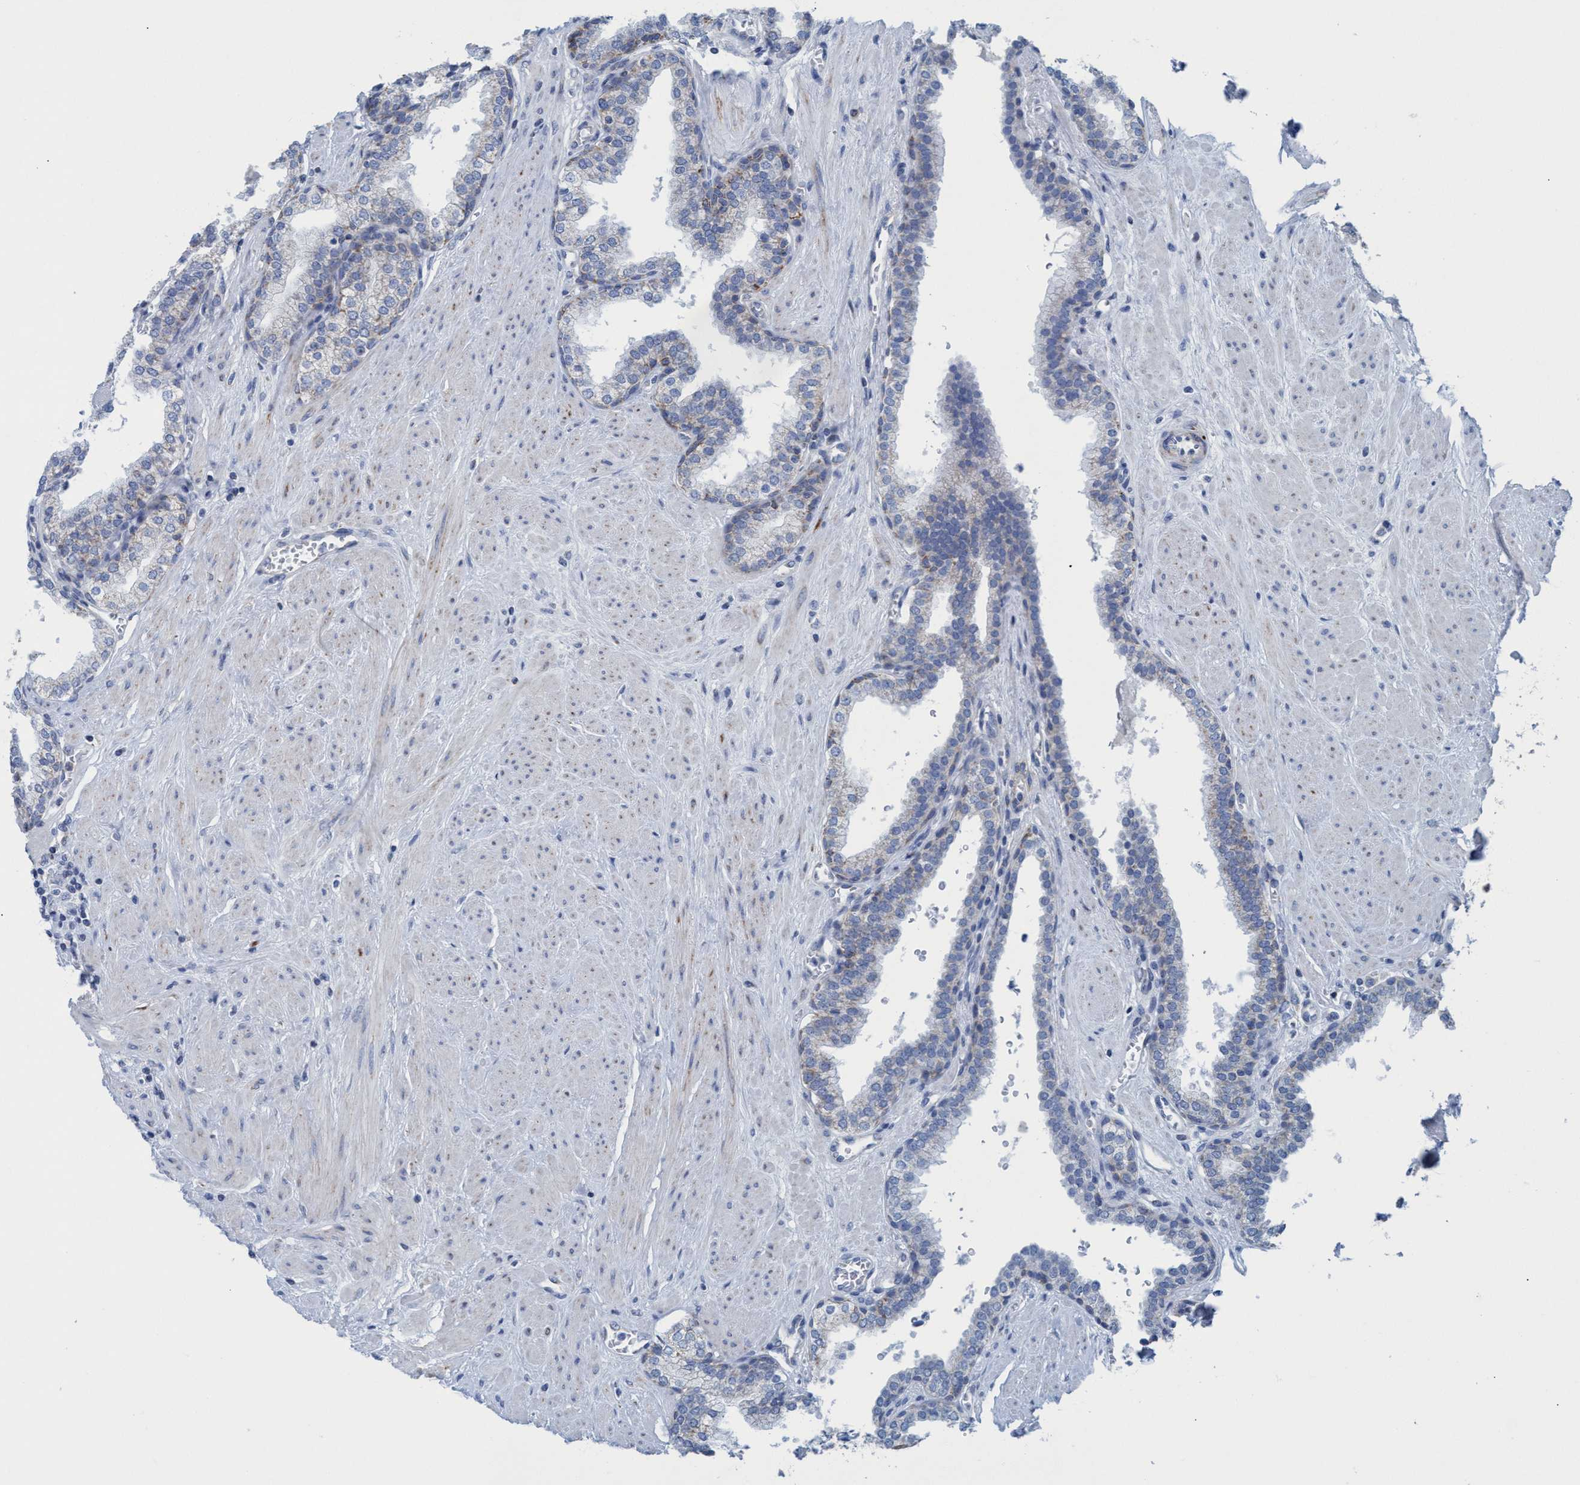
{"staining": {"intensity": "weak", "quantity": "<25%", "location": "cytoplasmic/membranous"}, "tissue": "prostate", "cell_type": "Glandular cells", "image_type": "normal", "snomed": [{"axis": "morphology", "description": "Normal tissue, NOS"}, {"axis": "topography", "description": "Prostate"}], "caption": "IHC image of normal prostate: human prostate stained with DAB (3,3'-diaminobenzidine) reveals no significant protein expression in glandular cells. Nuclei are stained in blue.", "gene": "GGA3", "patient": {"sex": "male", "age": 51}}